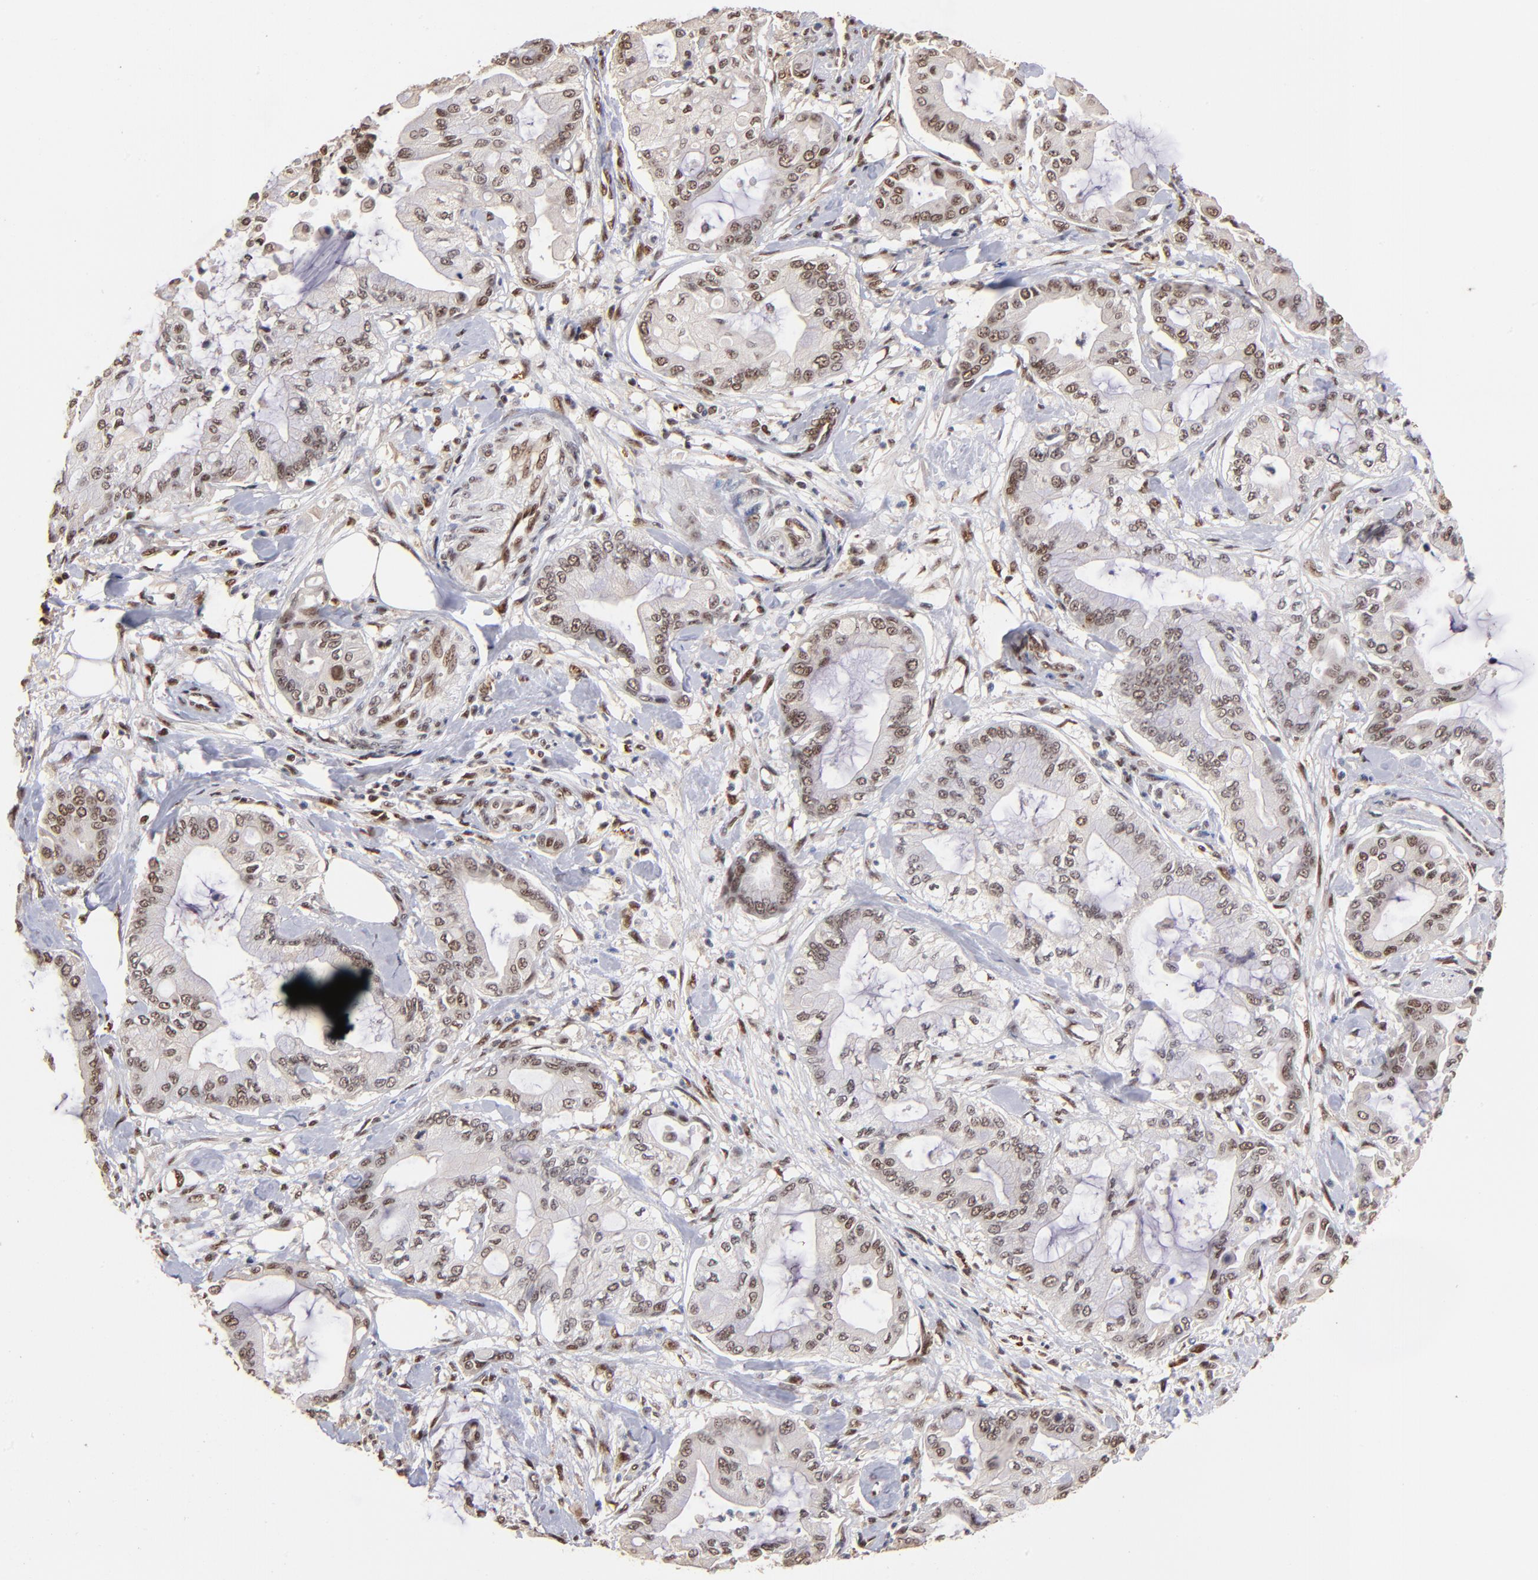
{"staining": {"intensity": "moderate", "quantity": ">75%", "location": "nuclear"}, "tissue": "pancreatic cancer", "cell_type": "Tumor cells", "image_type": "cancer", "snomed": [{"axis": "morphology", "description": "Adenocarcinoma, NOS"}, {"axis": "morphology", "description": "Adenocarcinoma, metastatic, NOS"}, {"axis": "topography", "description": "Lymph node"}, {"axis": "topography", "description": "Pancreas"}, {"axis": "topography", "description": "Duodenum"}], "caption": "Immunohistochemical staining of human pancreatic adenocarcinoma reveals medium levels of moderate nuclear expression in approximately >75% of tumor cells.", "gene": "ZNF146", "patient": {"sex": "female", "age": 64}}